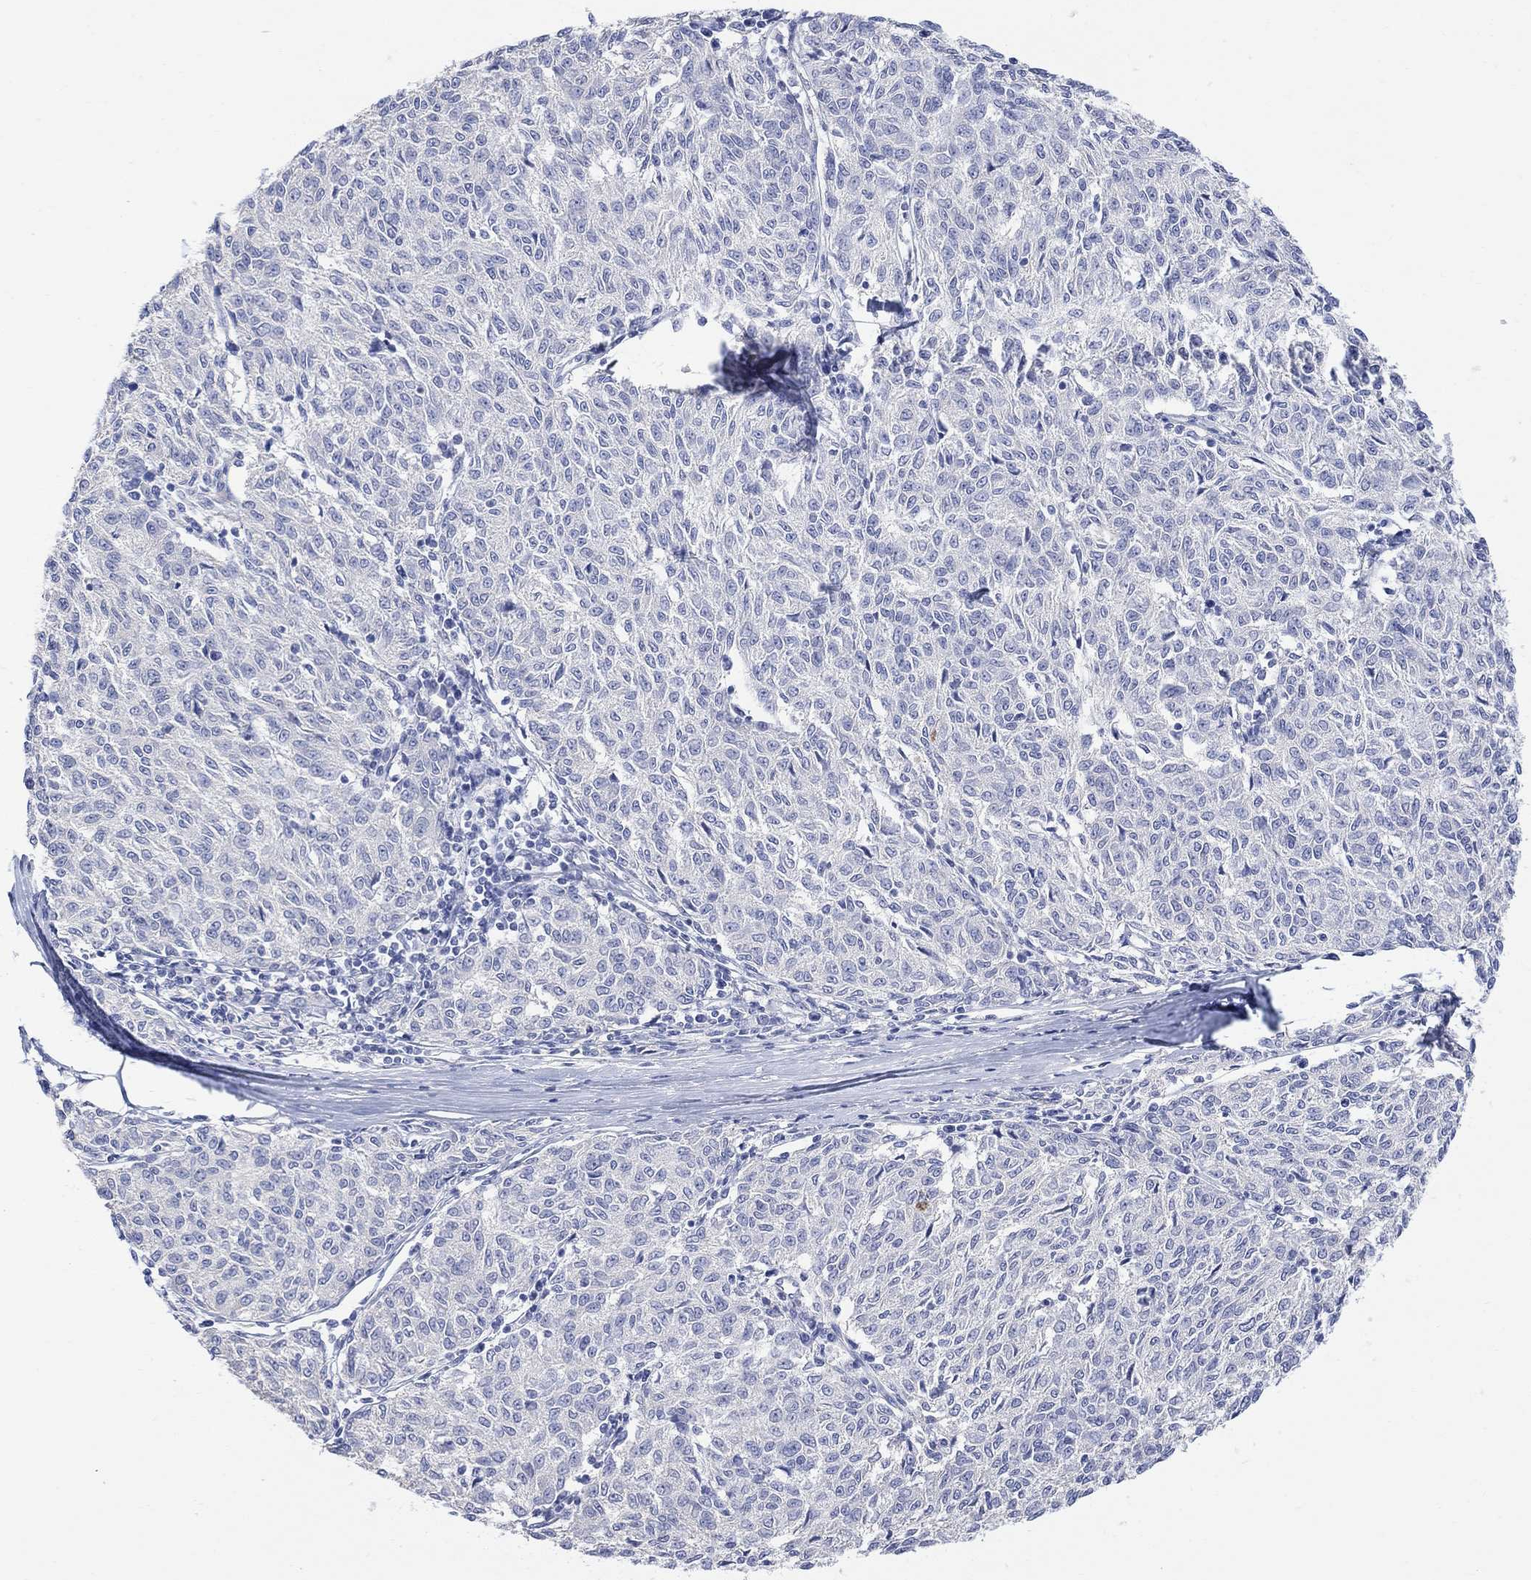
{"staining": {"intensity": "negative", "quantity": "none", "location": "none"}, "tissue": "melanoma", "cell_type": "Tumor cells", "image_type": "cancer", "snomed": [{"axis": "morphology", "description": "Malignant melanoma, NOS"}, {"axis": "topography", "description": "Skin"}], "caption": "DAB (3,3'-diaminobenzidine) immunohistochemical staining of human melanoma reveals no significant staining in tumor cells.", "gene": "FBP2", "patient": {"sex": "female", "age": 72}}